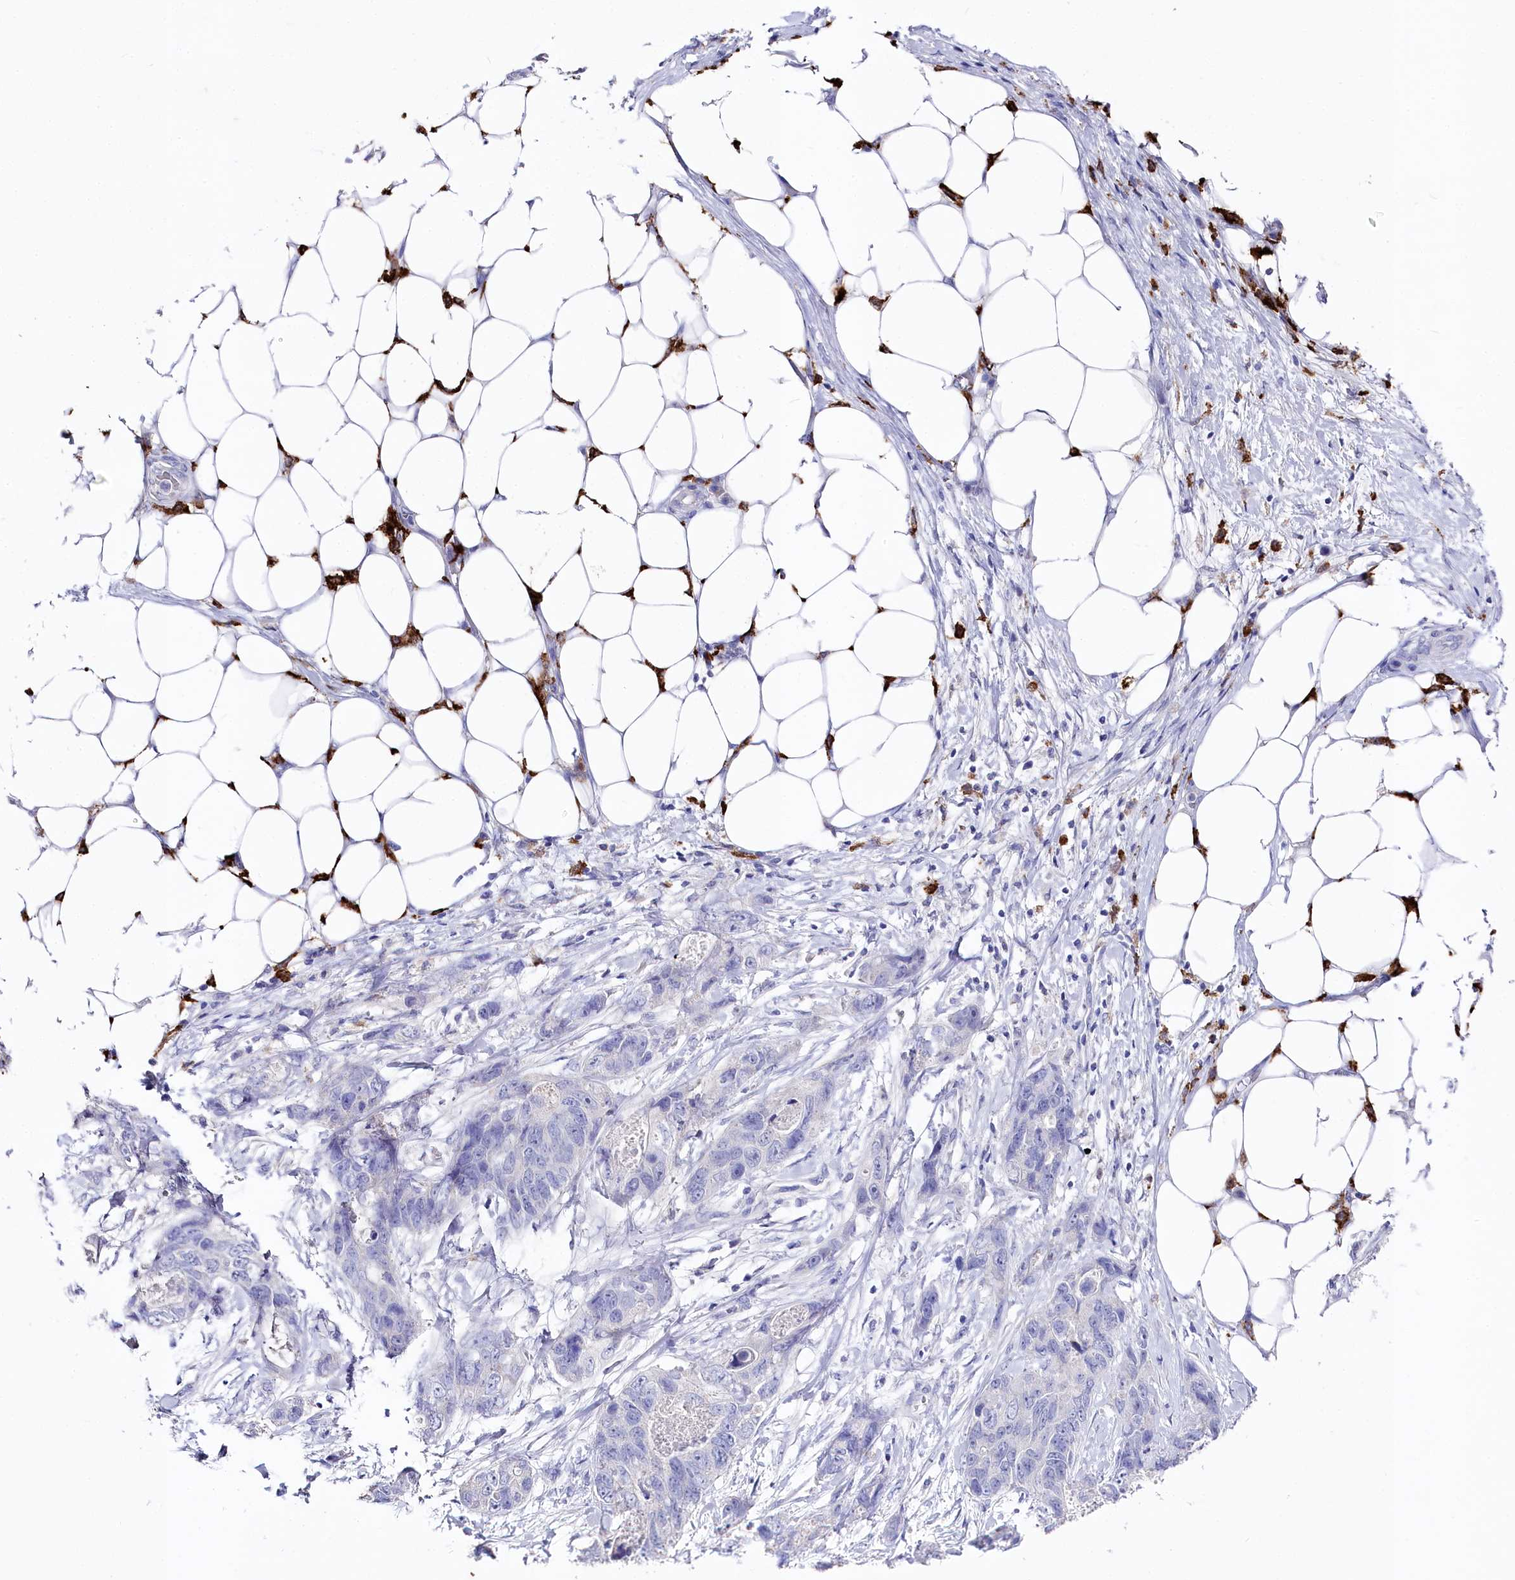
{"staining": {"intensity": "negative", "quantity": "none", "location": "none"}, "tissue": "stomach cancer", "cell_type": "Tumor cells", "image_type": "cancer", "snomed": [{"axis": "morphology", "description": "Adenocarcinoma, NOS"}, {"axis": "topography", "description": "Stomach"}], "caption": "Immunohistochemistry micrograph of neoplastic tissue: stomach cancer stained with DAB (3,3'-diaminobenzidine) shows no significant protein expression in tumor cells.", "gene": "CLEC4M", "patient": {"sex": "female", "age": 89}}